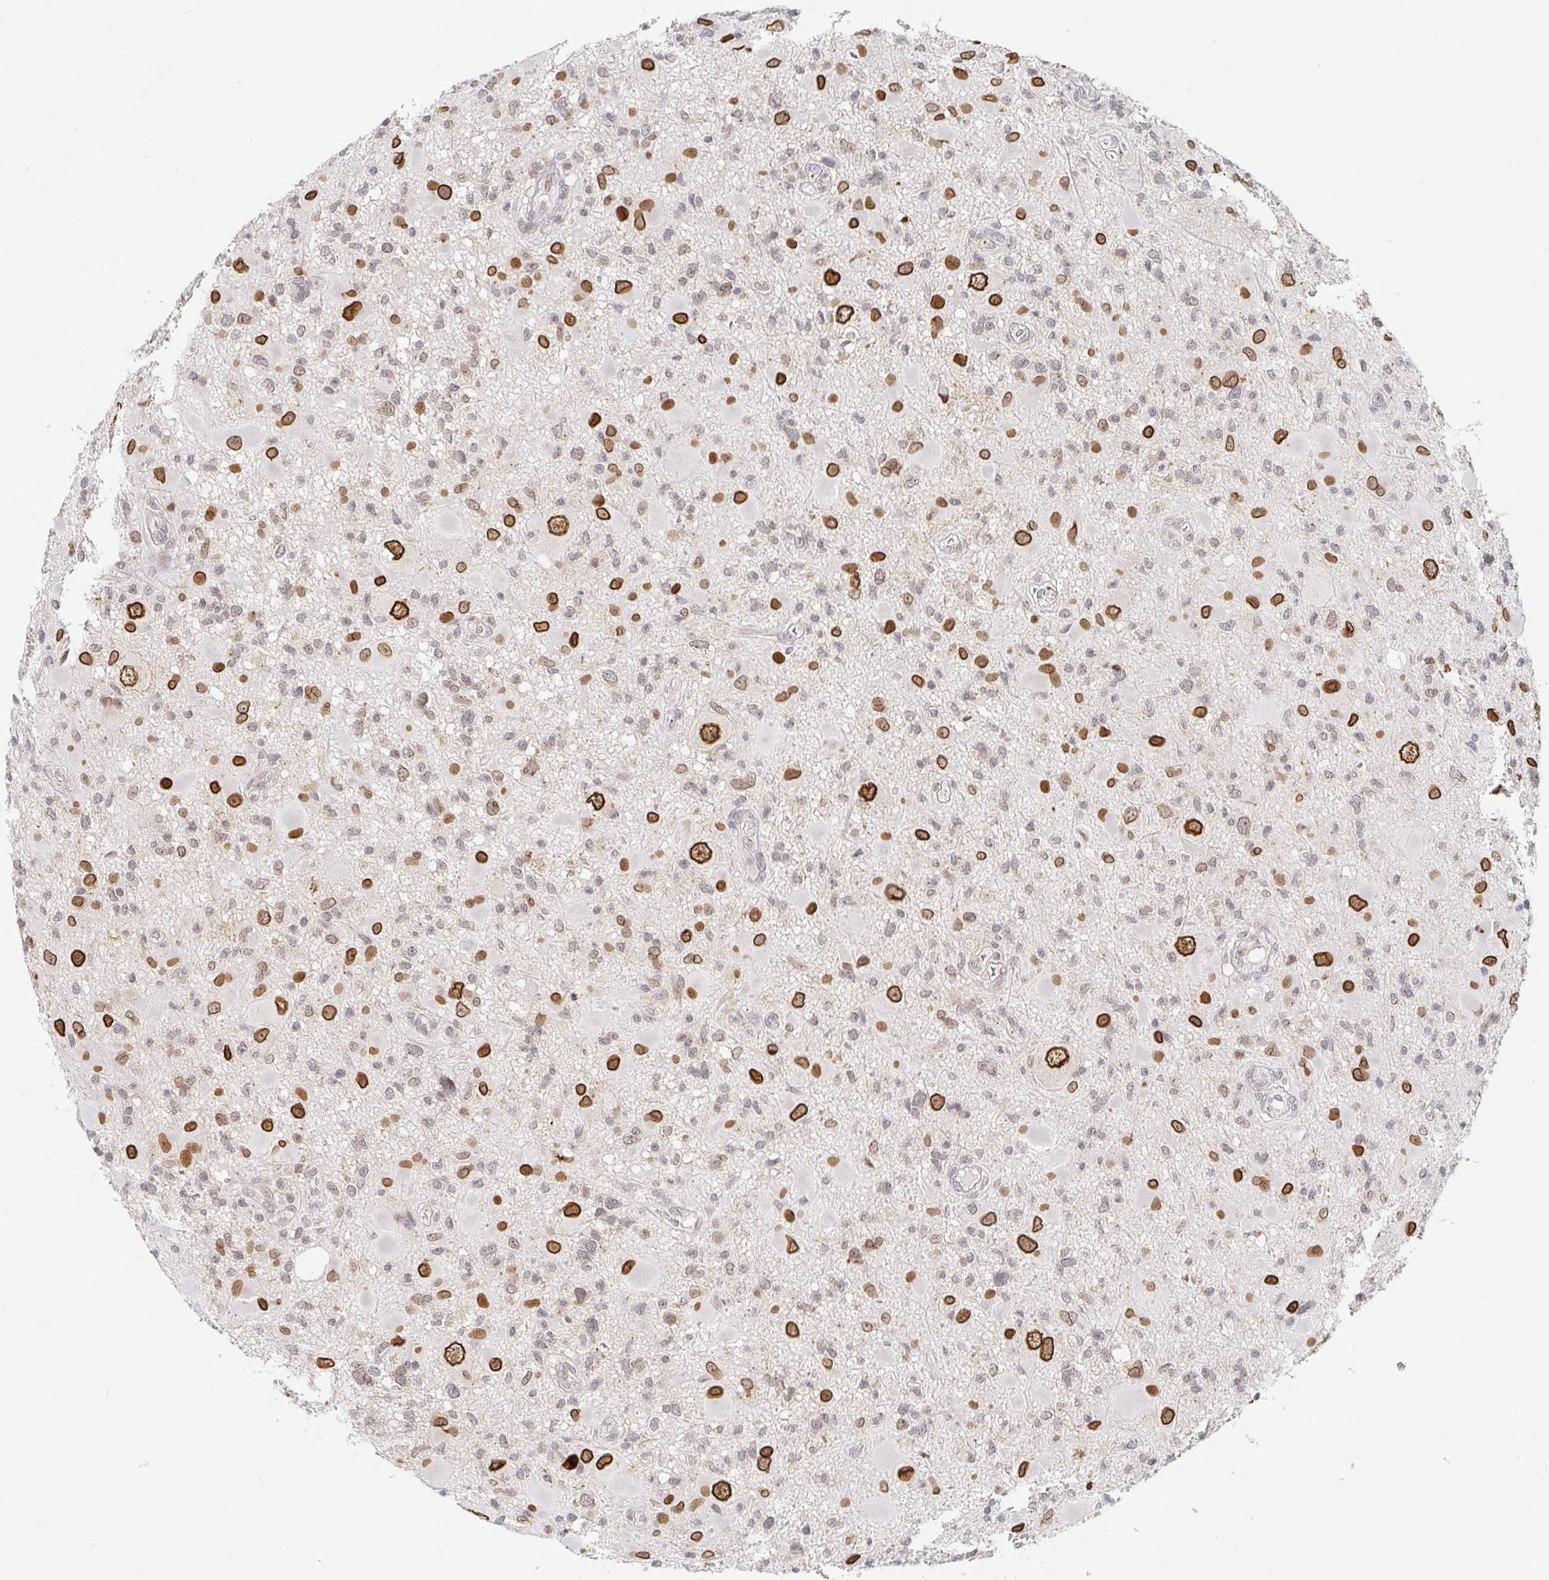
{"staining": {"intensity": "strong", "quantity": ">75%", "location": "nuclear"}, "tissue": "glioma", "cell_type": "Tumor cells", "image_type": "cancer", "snomed": [{"axis": "morphology", "description": "Glioma, malignant, High grade"}, {"axis": "topography", "description": "Brain"}], "caption": "A histopathology image of human glioma stained for a protein exhibits strong nuclear brown staining in tumor cells.", "gene": "CHD2", "patient": {"sex": "male", "age": 54}}